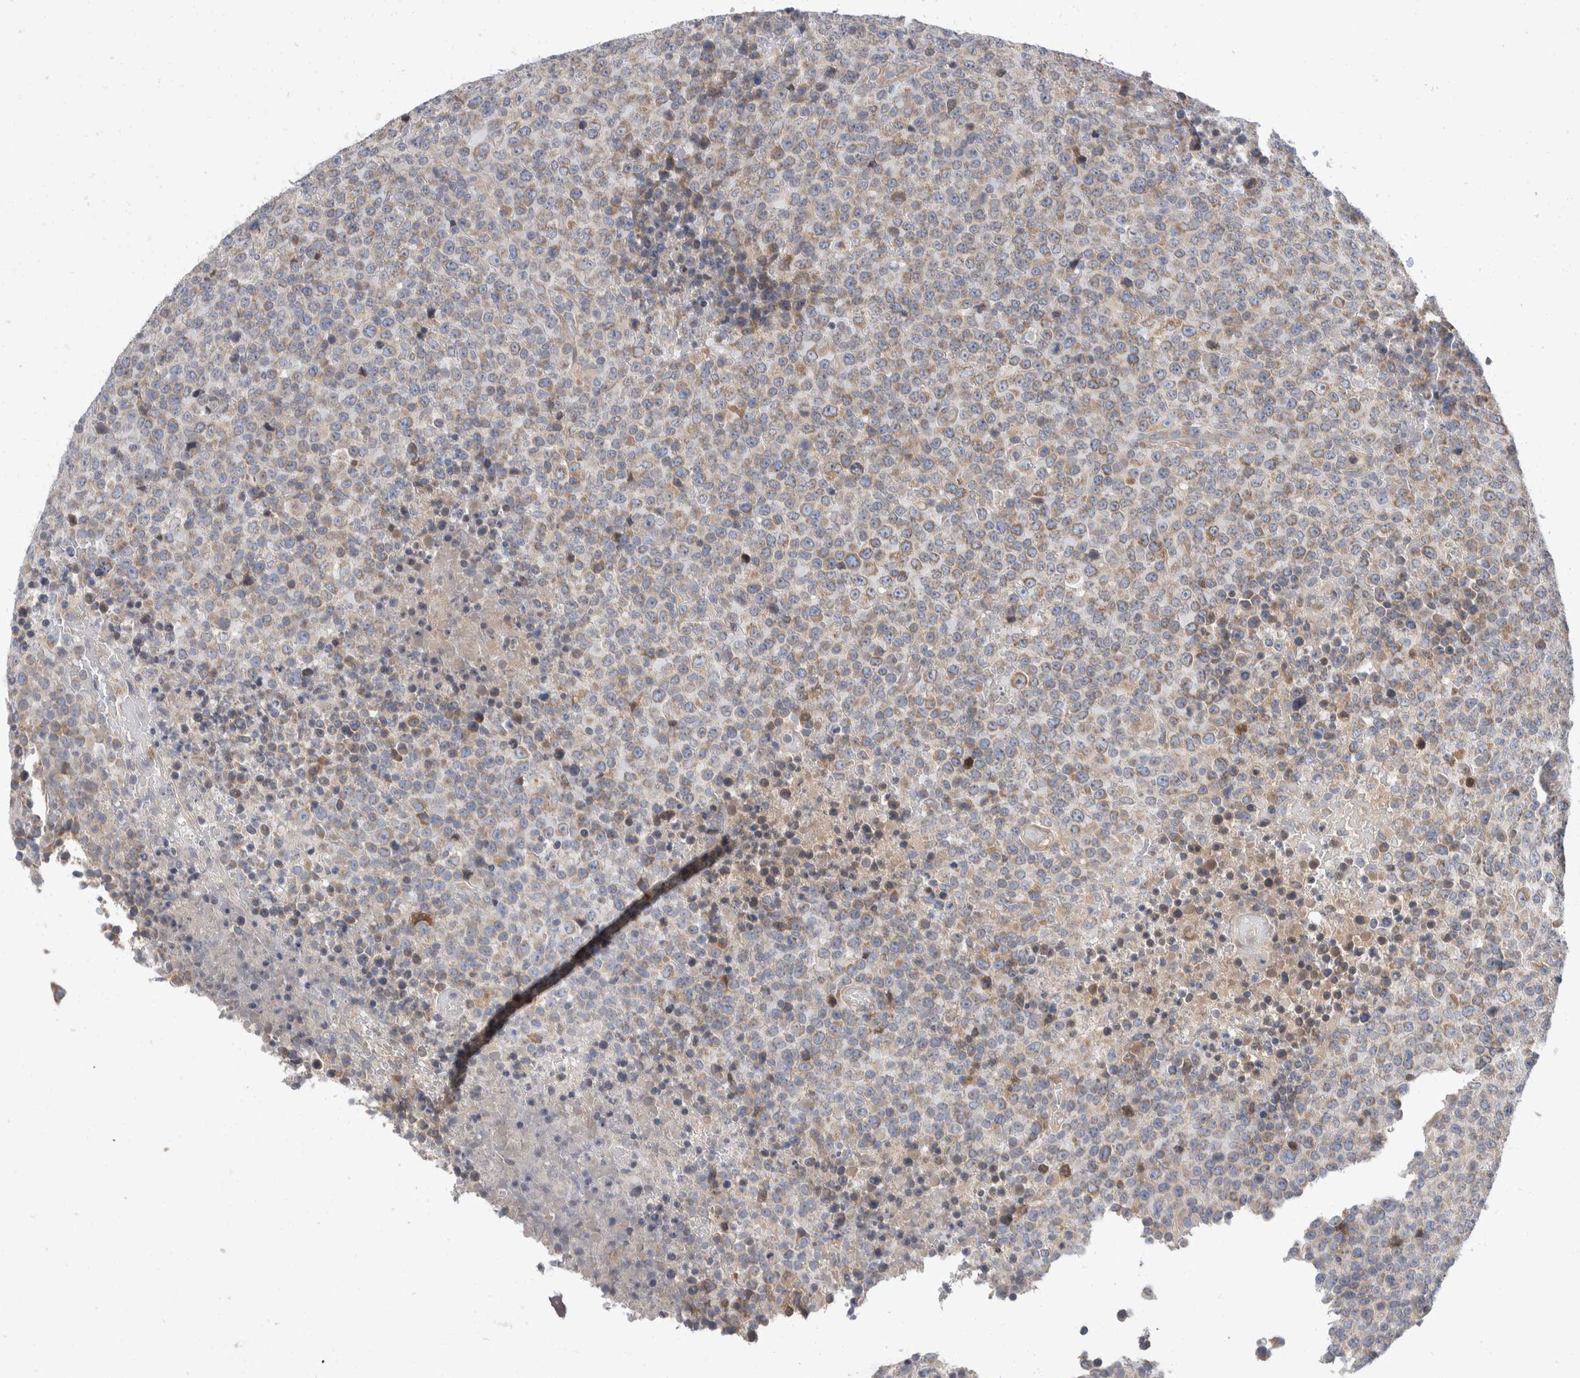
{"staining": {"intensity": "weak", "quantity": ">75%", "location": "cytoplasmic/membranous"}, "tissue": "lymphoma", "cell_type": "Tumor cells", "image_type": "cancer", "snomed": [{"axis": "morphology", "description": "Malignant lymphoma, non-Hodgkin's type, High grade"}, {"axis": "topography", "description": "Lymph node"}], "caption": "A micrograph showing weak cytoplasmic/membranous staining in about >75% of tumor cells in malignant lymphoma, non-Hodgkin's type (high-grade), as visualized by brown immunohistochemical staining.", "gene": "TMEM245", "patient": {"sex": "male", "age": 13}}